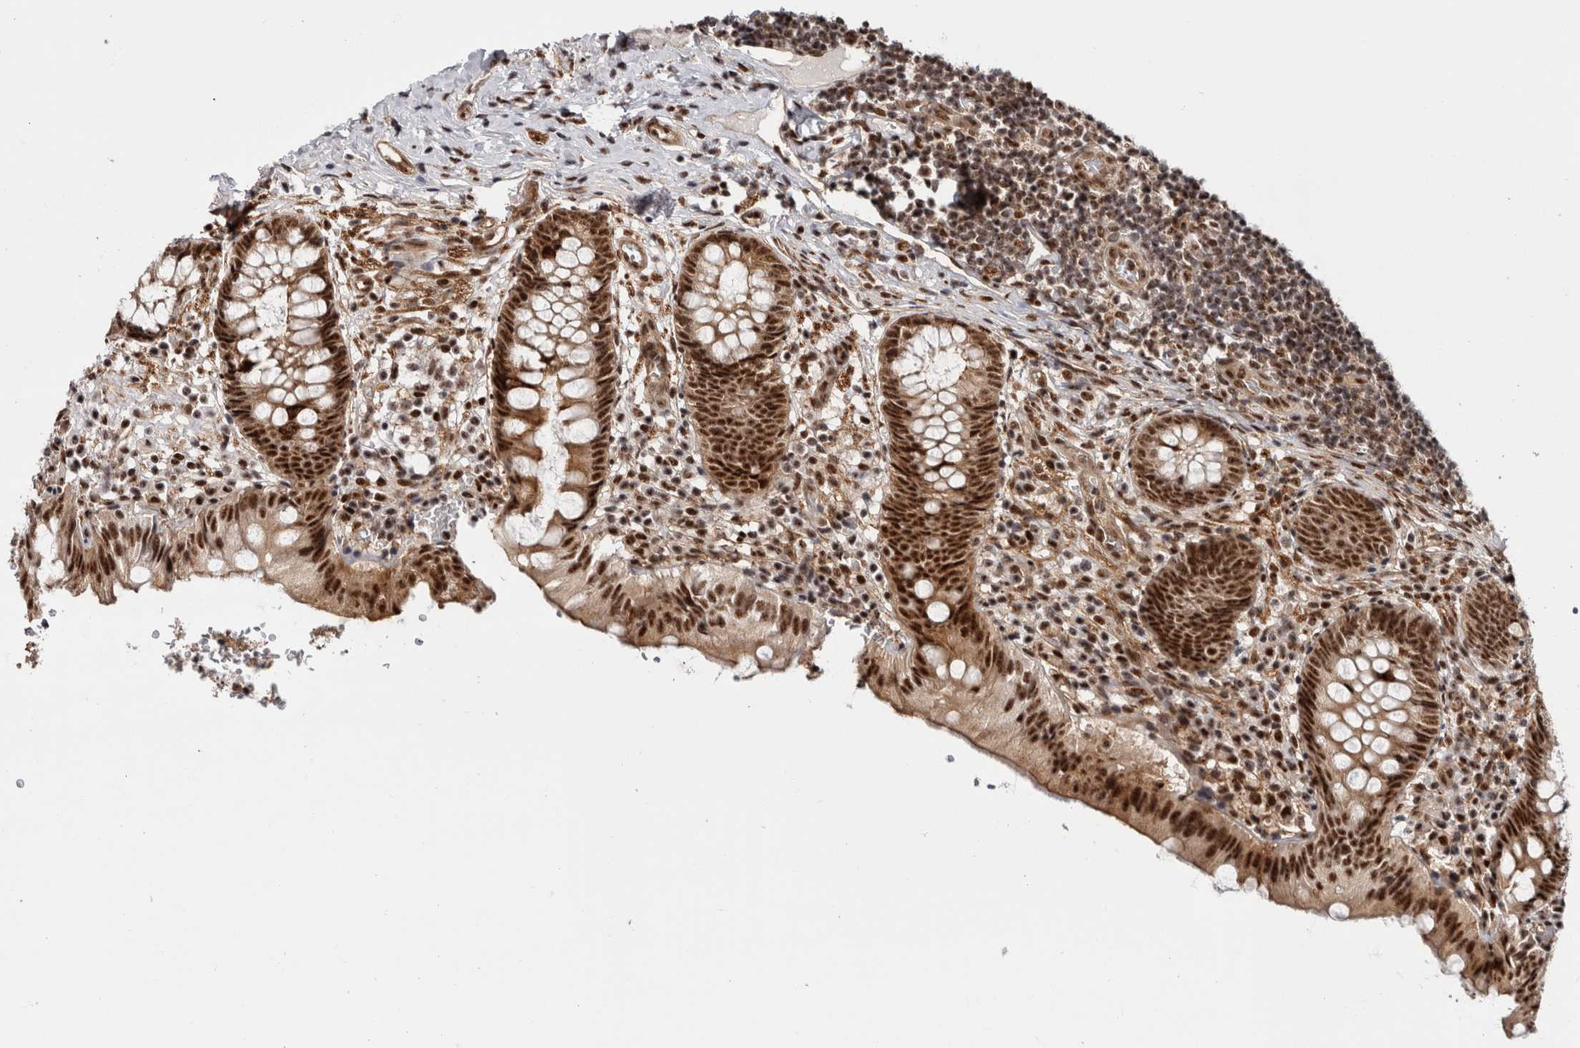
{"staining": {"intensity": "strong", "quantity": ">75%", "location": "cytoplasmic/membranous,nuclear"}, "tissue": "appendix", "cell_type": "Glandular cells", "image_type": "normal", "snomed": [{"axis": "morphology", "description": "Normal tissue, NOS"}, {"axis": "topography", "description": "Appendix"}], "caption": "Human appendix stained with a brown dye exhibits strong cytoplasmic/membranous,nuclear positive staining in approximately >75% of glandular cells.", "gene": "MKNK1", "patient": {"sex": "male", "age": 8}}